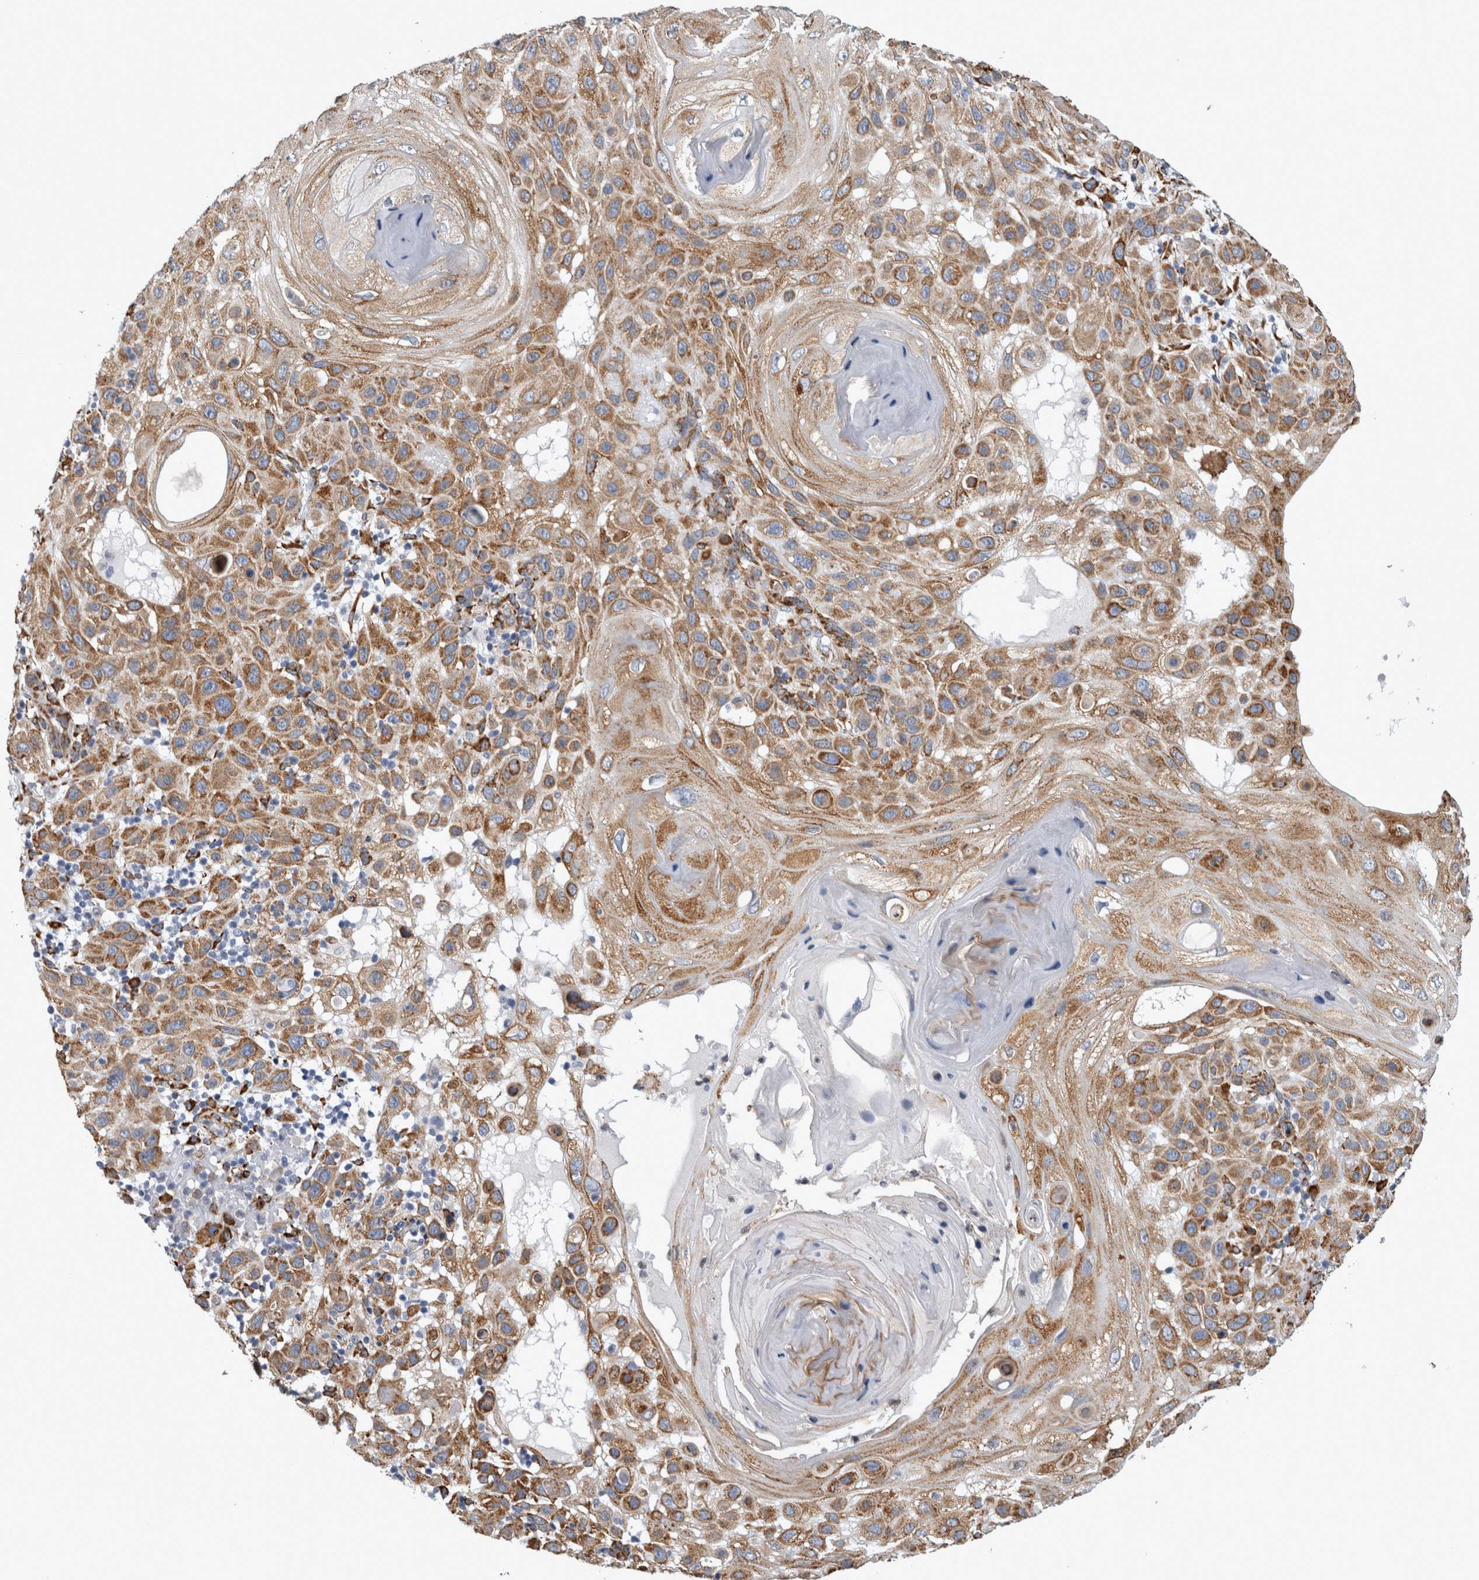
{"staining": {"intensity": "moderate", "quantity": ">75%", "location": "cytoplasmic/membranous"}, "tissue": "skin cancer", "cell_type": "Tumor cells", "image_type": "cancer", "snomed": [{"axis": "morphology", "description": "Normal tissue, NOS"}, {"axis": "morphology", "description": "Squamous cell carcinoma, NOS"}, {"axis": "topography", "description": "Skin"}], "caption": "The immunohistochemical stain shows moderate cytoplasmic/membranous positivity in tumor cells of squamous cell carcinoma (skin) tissue.", "gene": "FHIP2B", "patient": {"sex": "female", "age": 96}}